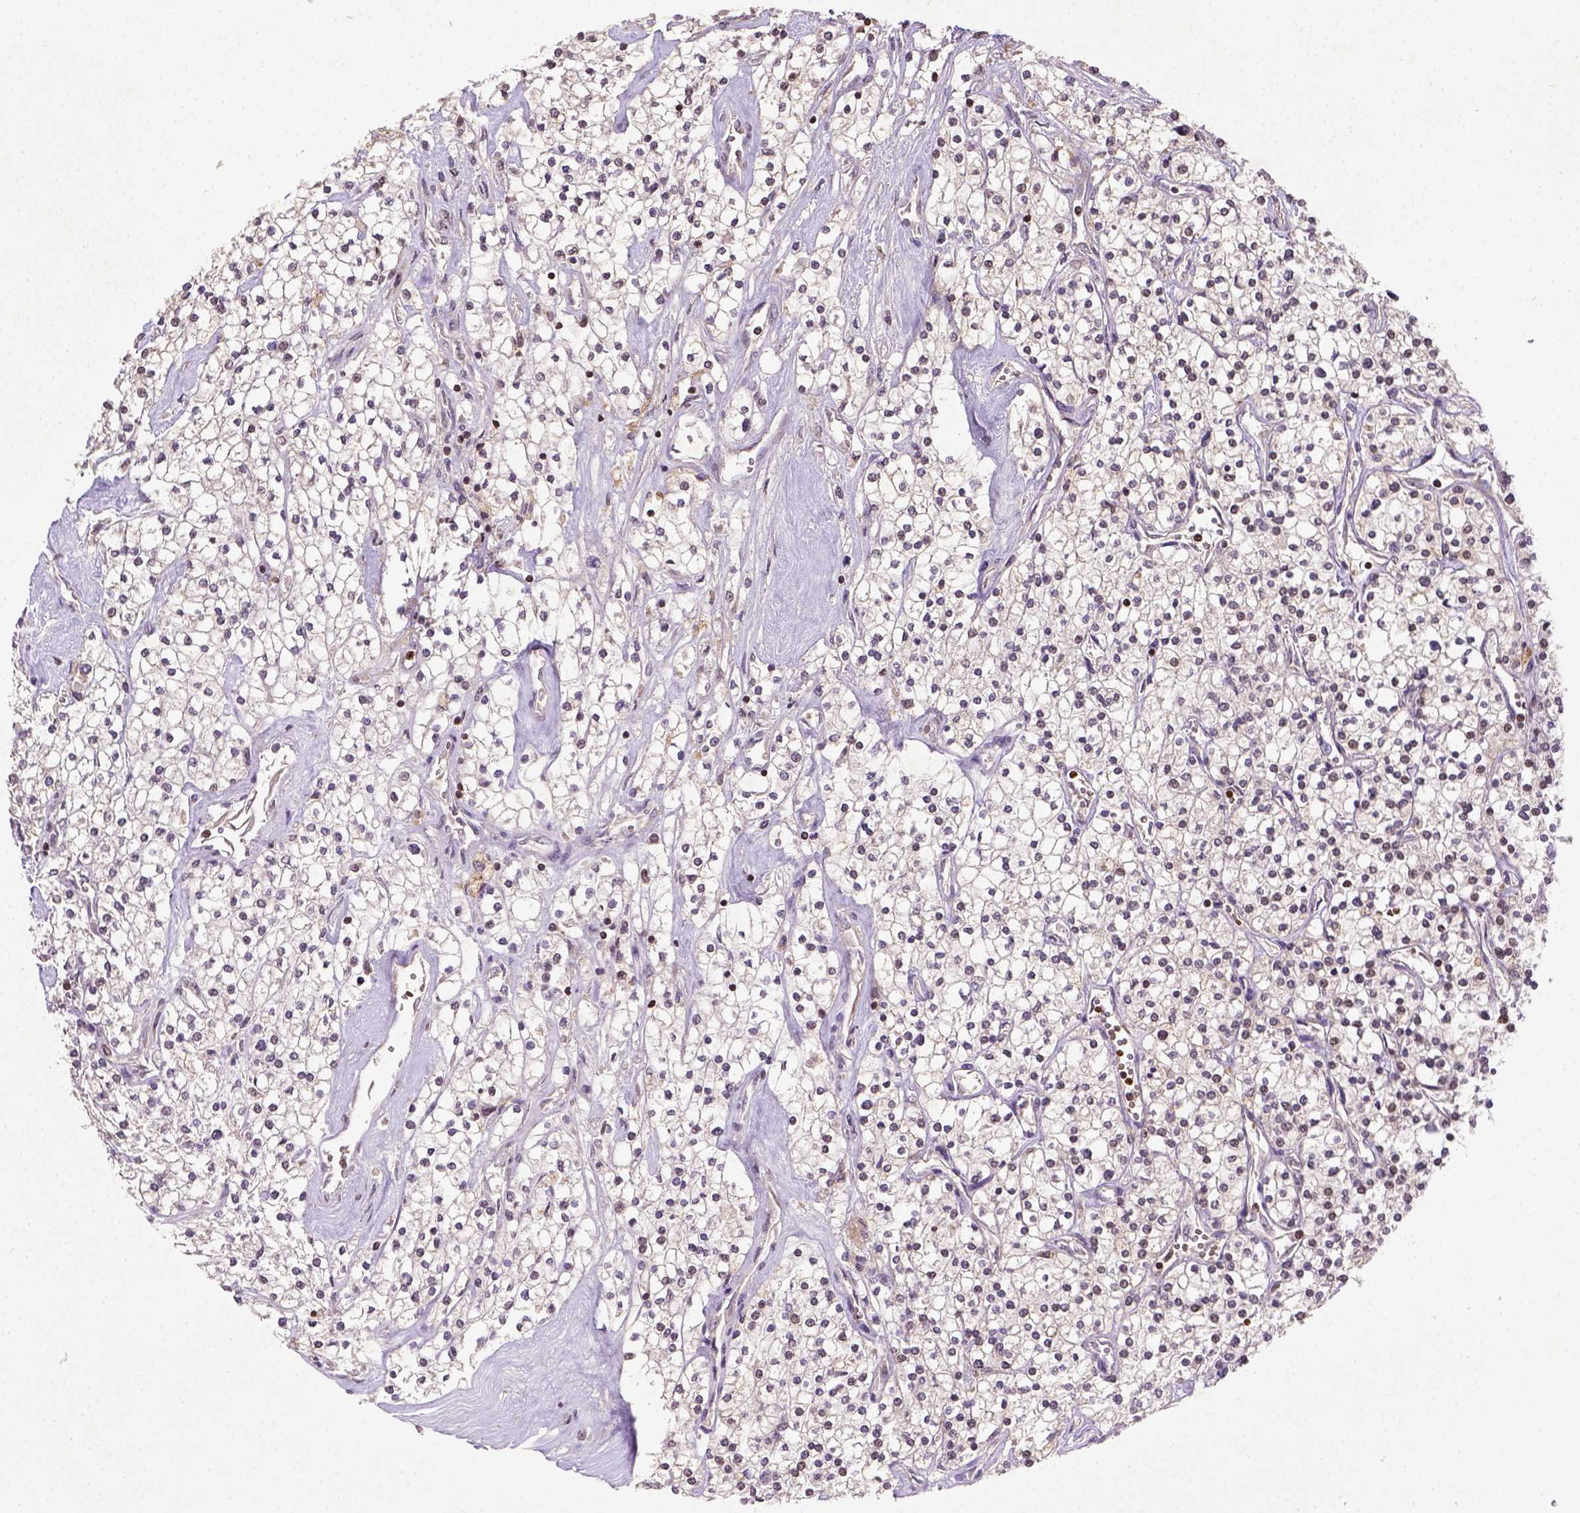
{"staining": {"intensity": "weak", "quantity": "25%-75%", "location": "nuclear"}, "tissue": "renal cancer", "cell_type": "Tumor cells", "image_type": "cancer", "snomed": [{"axis": "morphology", "description": "Adenocarcinoma, NOS"}, {"axis": "topography", "description": "Kidney"}], "caption": "Immunohistochemistry (IHC) of human renal cancer exhibits low levels of weak nuclear staining in approximately 25%-75% of tumor cells.", "gene": "NUDT3", "patient": {"sex": "male", "age": 80}}